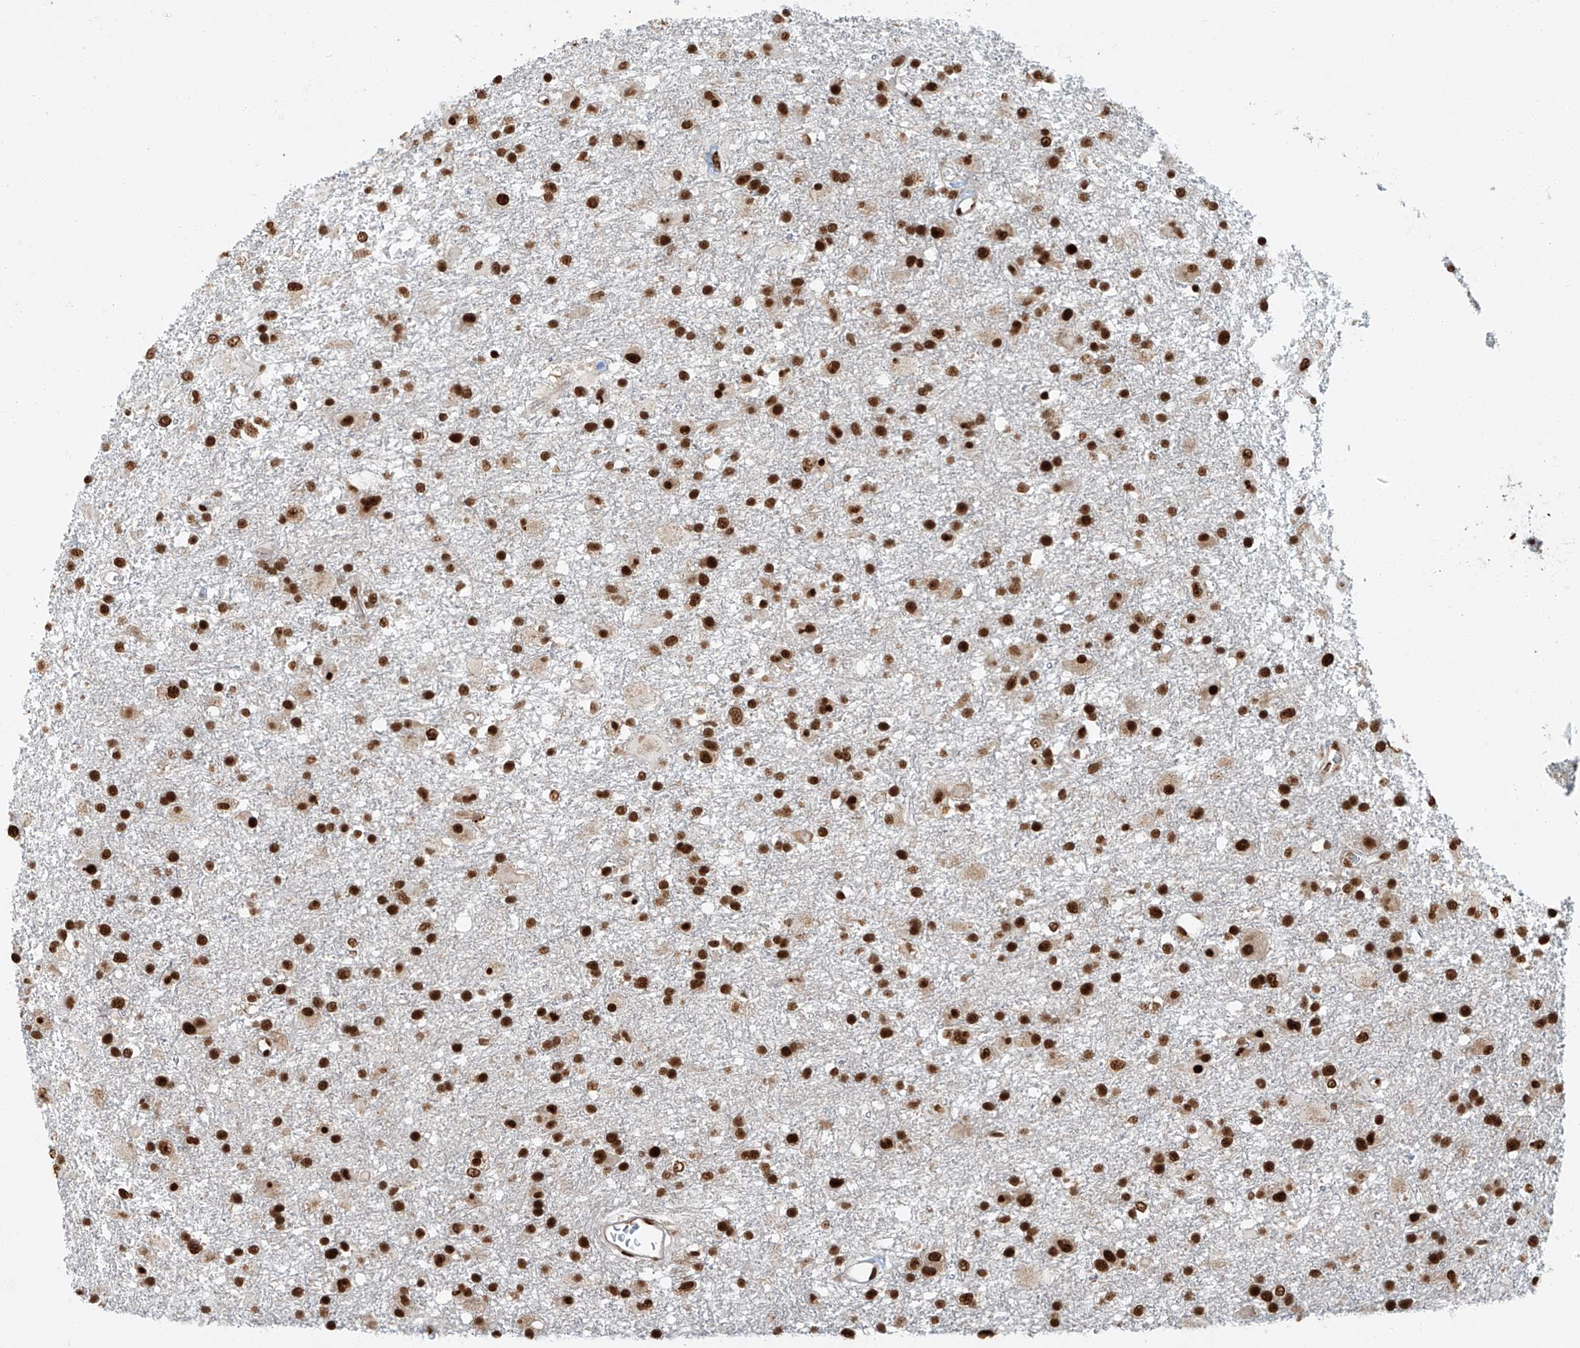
{"staining": {"intensity": "strong", "quantity": ">75%", "location": "nuclear"}, "tissue": "glioma", "cell_type": "Tumor cells", "image_type": "cancer", "snomed": [{"axis": "morphology", "description": "Glioma, malignant, Low grade"}, {"axis": "topography", "description": "Brain"}], "caption": "A high amount of strong nuclear positivity is identified in about >75% of tumor cells in malignant glioma (low-grade) tissue.", "gene": "FAM193B", "patient": {"sex": "male", "age": 65}}